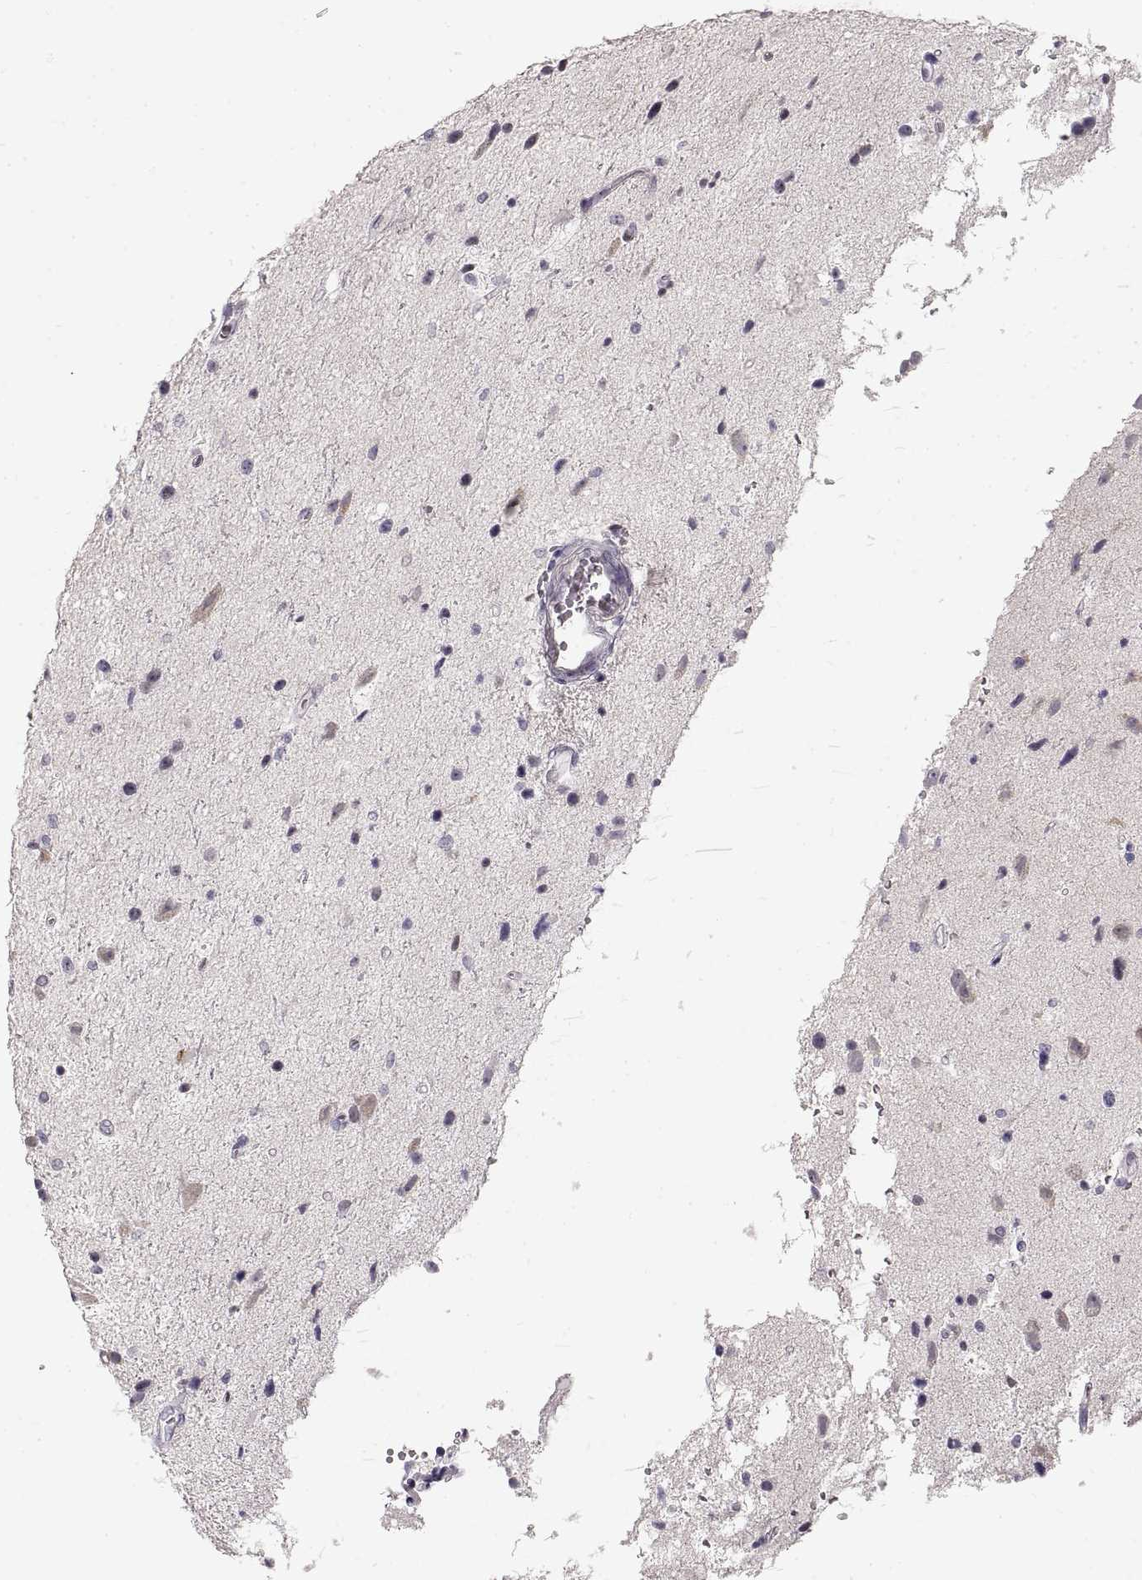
{"staining": {"intensity": "negative", "quantity": "none", "location": "none"}, "tissue": "glioma", "cell_type": "Tumor cells", "image_type": "cancer", "snomed": [{"axis": "morphology", "description": "Glioma, malignant, Low grade"}, {"axis": "topography", "description": "Brain"}], "caption": "Immunohistochemistry (IHC) photomicrograph of neoplastic tissue: human glioma stained with DAB (3,3'-diaminobenzidine) reveals no significant protein positivity in tumor cells.", "gene": "PCSK2", "patient": {"sex": "female", "age": 32}}